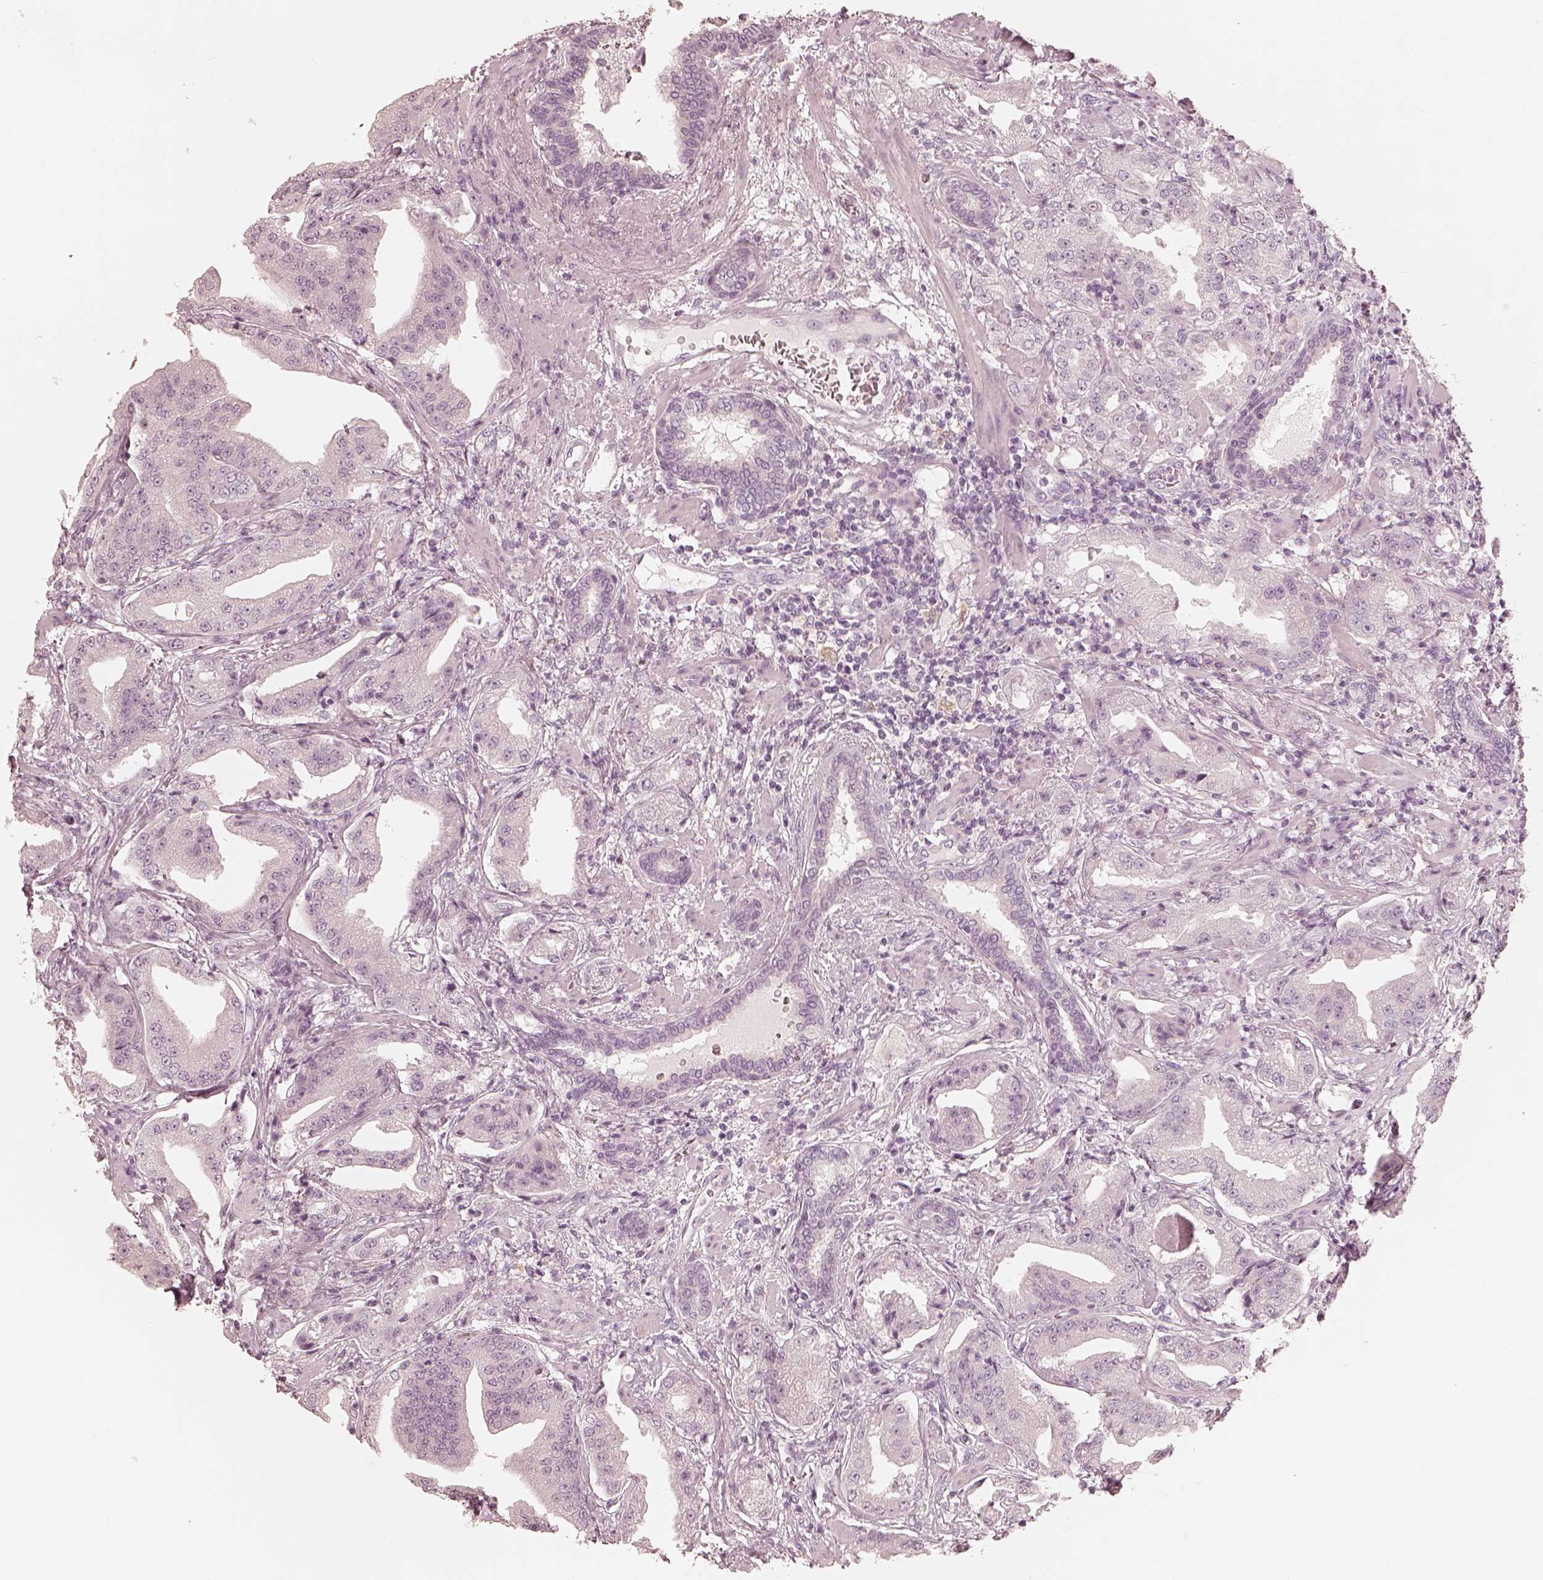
{"staining": {"intensity": "negative", "quantity": "none", "location": "none"}, "tissue": "prostate cancer", "cell_type": "Tumor cells", "image_type": "cancer", "snomed": [{"axis": "morphology", "description": "Adenocarcinoma, Low grade"}, {"axis": "topography", "description": "Prostate"}], "caption": "Prostate low-grade adenocarcinoma was stained to show a protein in brown. There is no significant expression in tumor cells. (Stains: DAB immunohistochemistry (IHC) with hematoxylin counter stain, Microscopy: brightfield microscopy at high magnification).", "gene": "CALR3", "patient": {"sex": "male", "age": 62}}